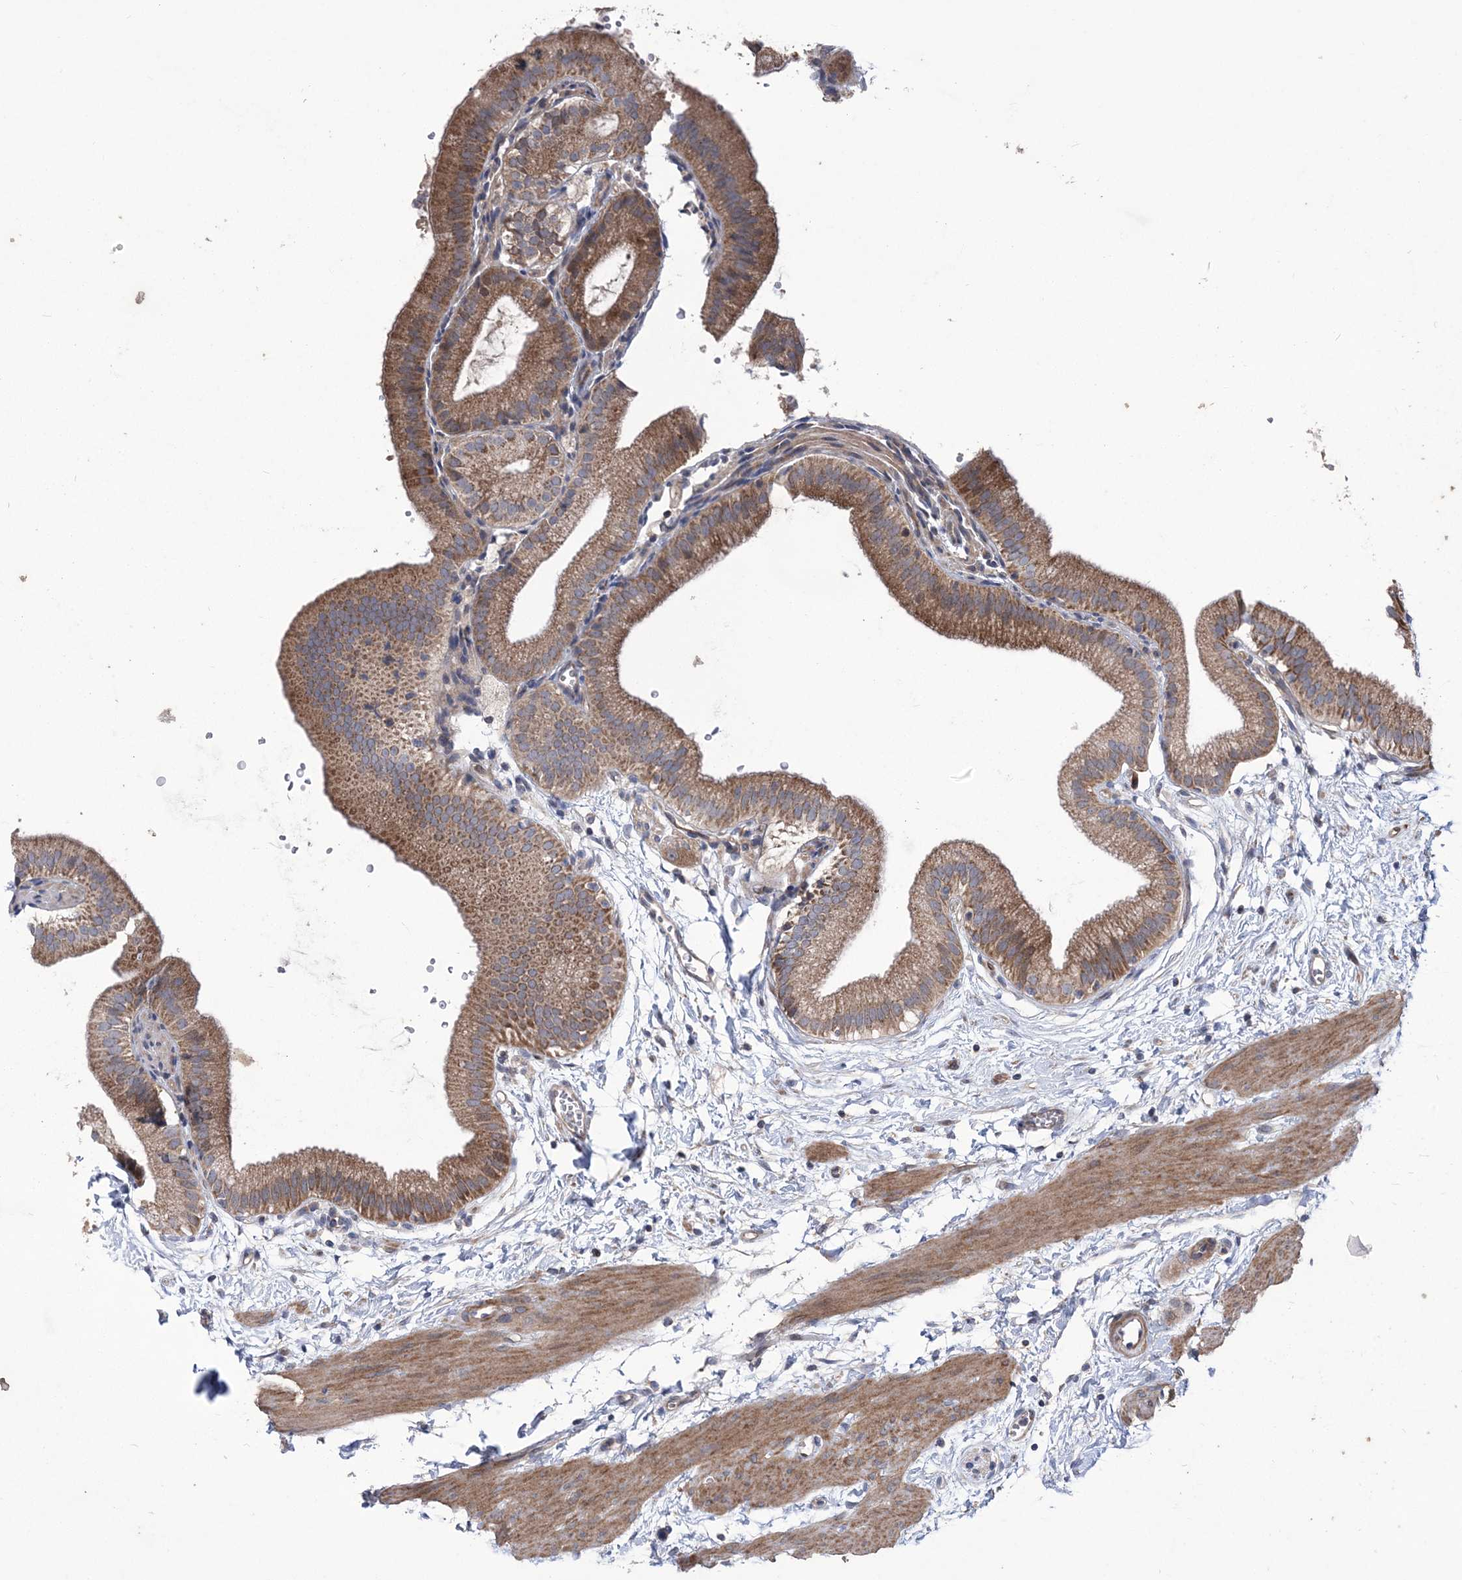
{"staining": {"intensity": "moderate", "quantity": ">75%", "location": "cytoplasmic/membranous"}, "tissue": "gallbladder", "cell_type": "Glandular cells", "image_type": "normal", "snomed": [{"axis": "morphology", "description": "Normal tissue, NOS"}, {"axis": "topography", "description": "Gallbladder"}], "caption": "Gallbladder stained with immunohistochemistry reveals moderate cytoplasmic/membranous positivity in about >75% of glandular cells.", "gene": "MTRF1L", "patient": {"sex": "male", "age": 55}}